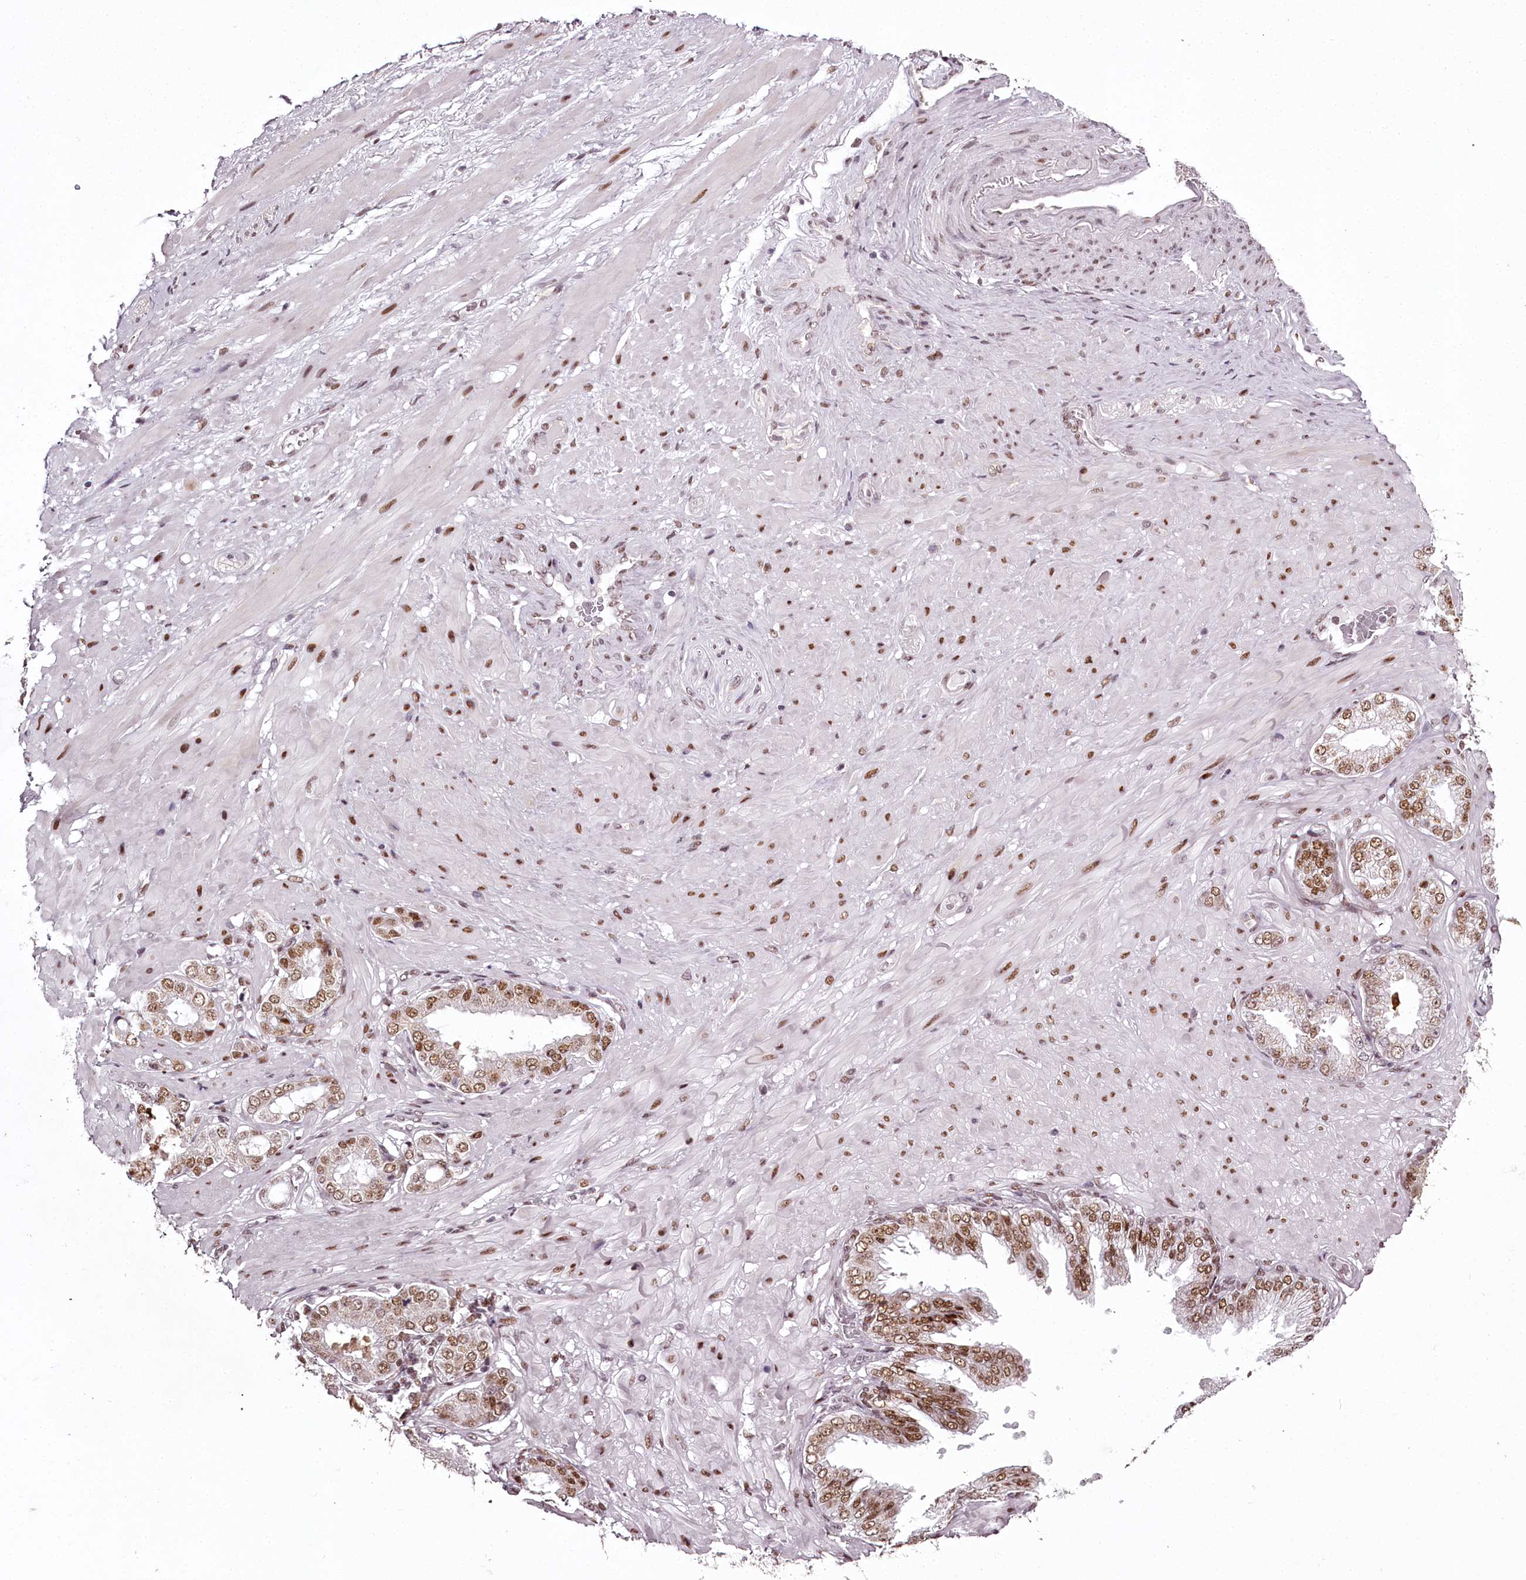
{"staining": {"intensity": "moderate", "quantity": ">75%", "location": "nuclear"}, "tissue": "adipose tissue", "cell_type": "Adipocytes", "image_type": "normal", "snomed": [{"axis": "morphology", "description": "Normal tissue, NOS"}, {"axis": "morphology", "description": "Adenocarcinoma, Low grade"}, {"axis": "topography", "description": "Prostate"}, {"axis": "topography", "description": "Peripheral nerve tissue"}], "caption": "The histopathology image reveals staining of benign adipose tissue, revealing moderate nuclear protein staining (brown color) within adipocytes. The staining was performed using DAB to visualize the protein expression in brown, while the nuclei were stained in blue with hematoxylin (Magnification: 20x).", "gene": "PSPC1", "patient": {"sex": "male", "age": 63}}